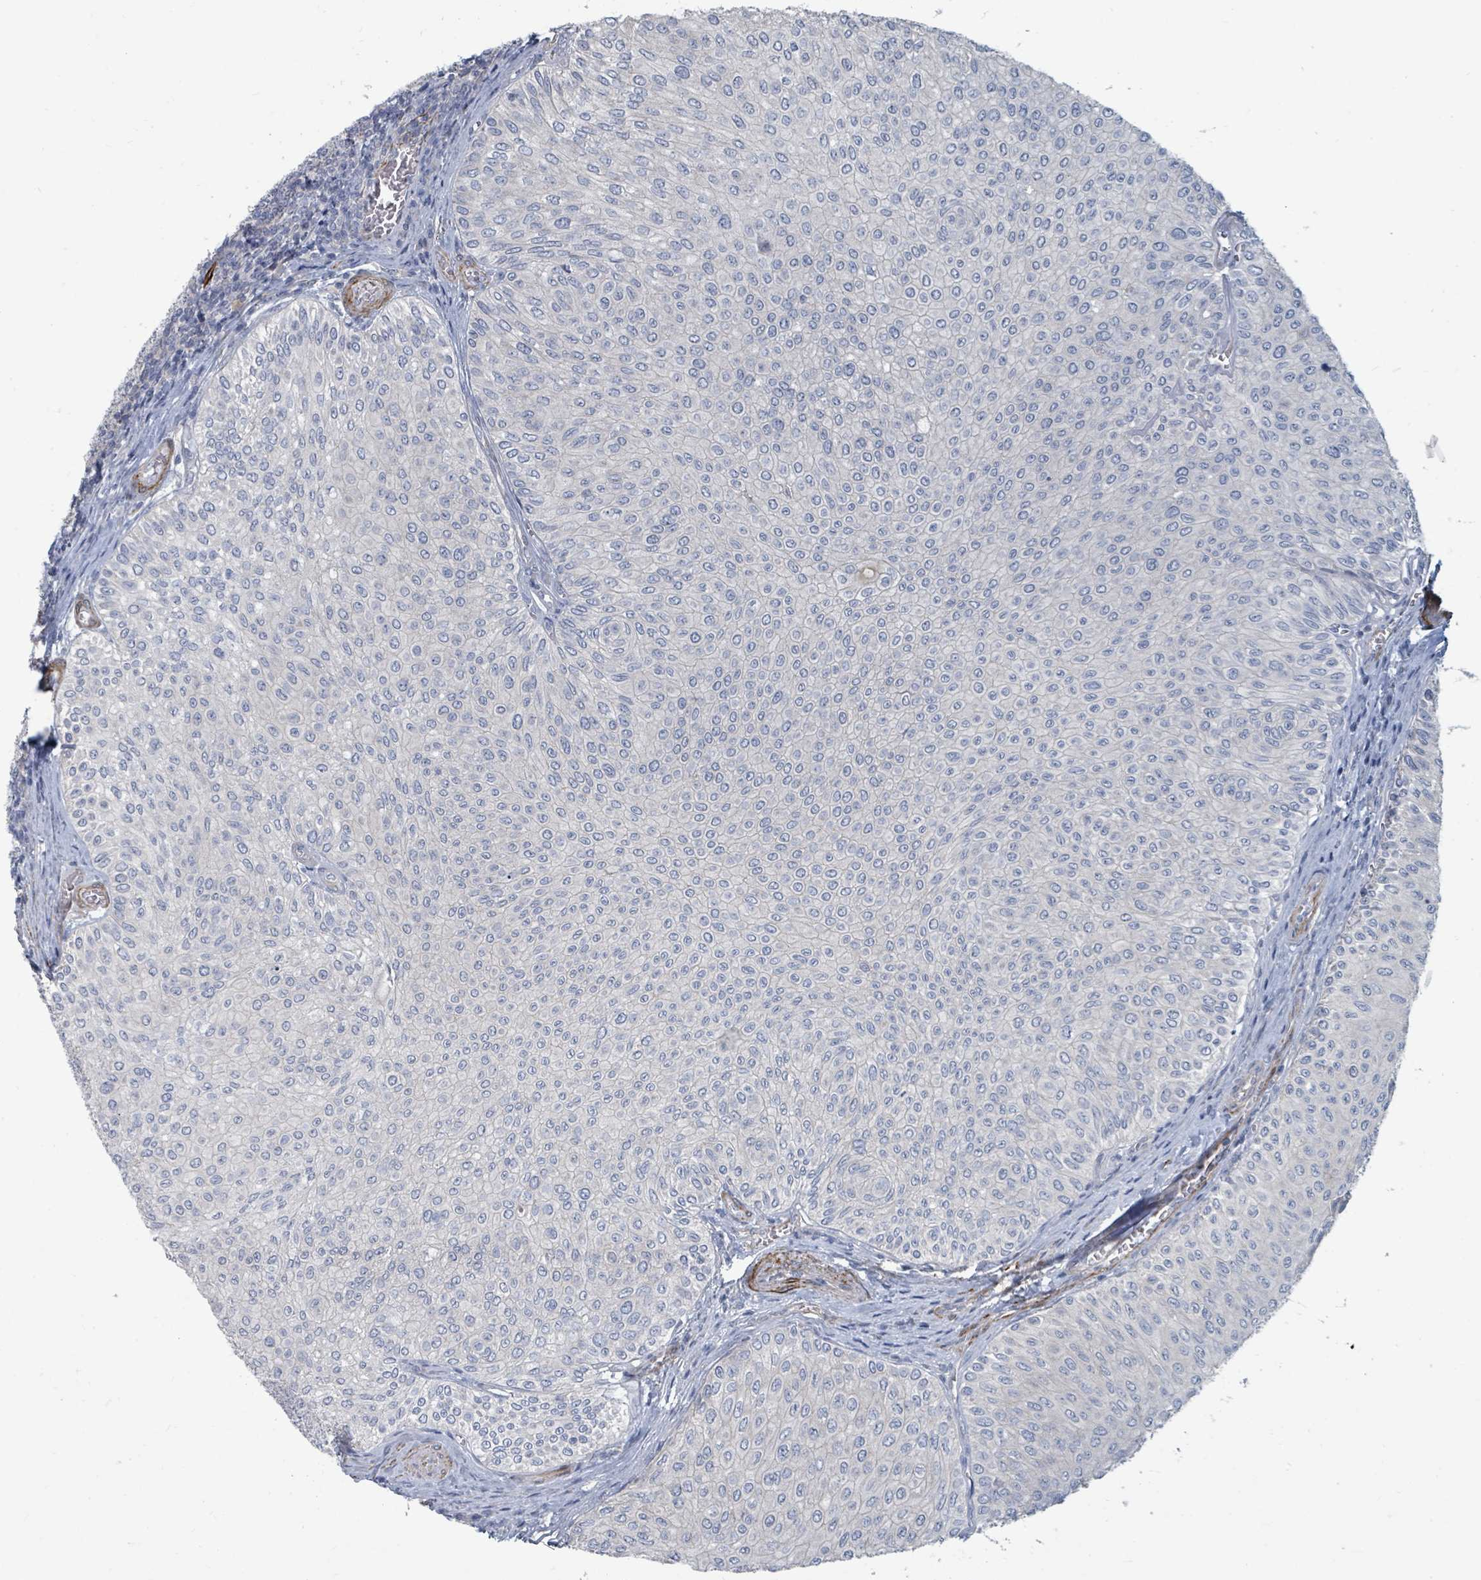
{"staining": {"intensity": "negative", "quantity": "none", "location": "none"}, "tissue": "urothelial cancer", "cell_type": "Tumor cells", "image_type": "cancer", "snomed": [{"axis": "morphology", "description": "Urothelial carcinoma, NOS"}, {"axis": "topography", "description": "Urinary bladder"}], "caption": "This image is of transitional cell carcinoma stained with immunohistochemistry (IHC) to label a protein in brown with the nuclei are counter-stained blue. There is no positivity in tumor cells.", "gene": "ARGFX", "patient": {"sex": "male", "age": 59}}